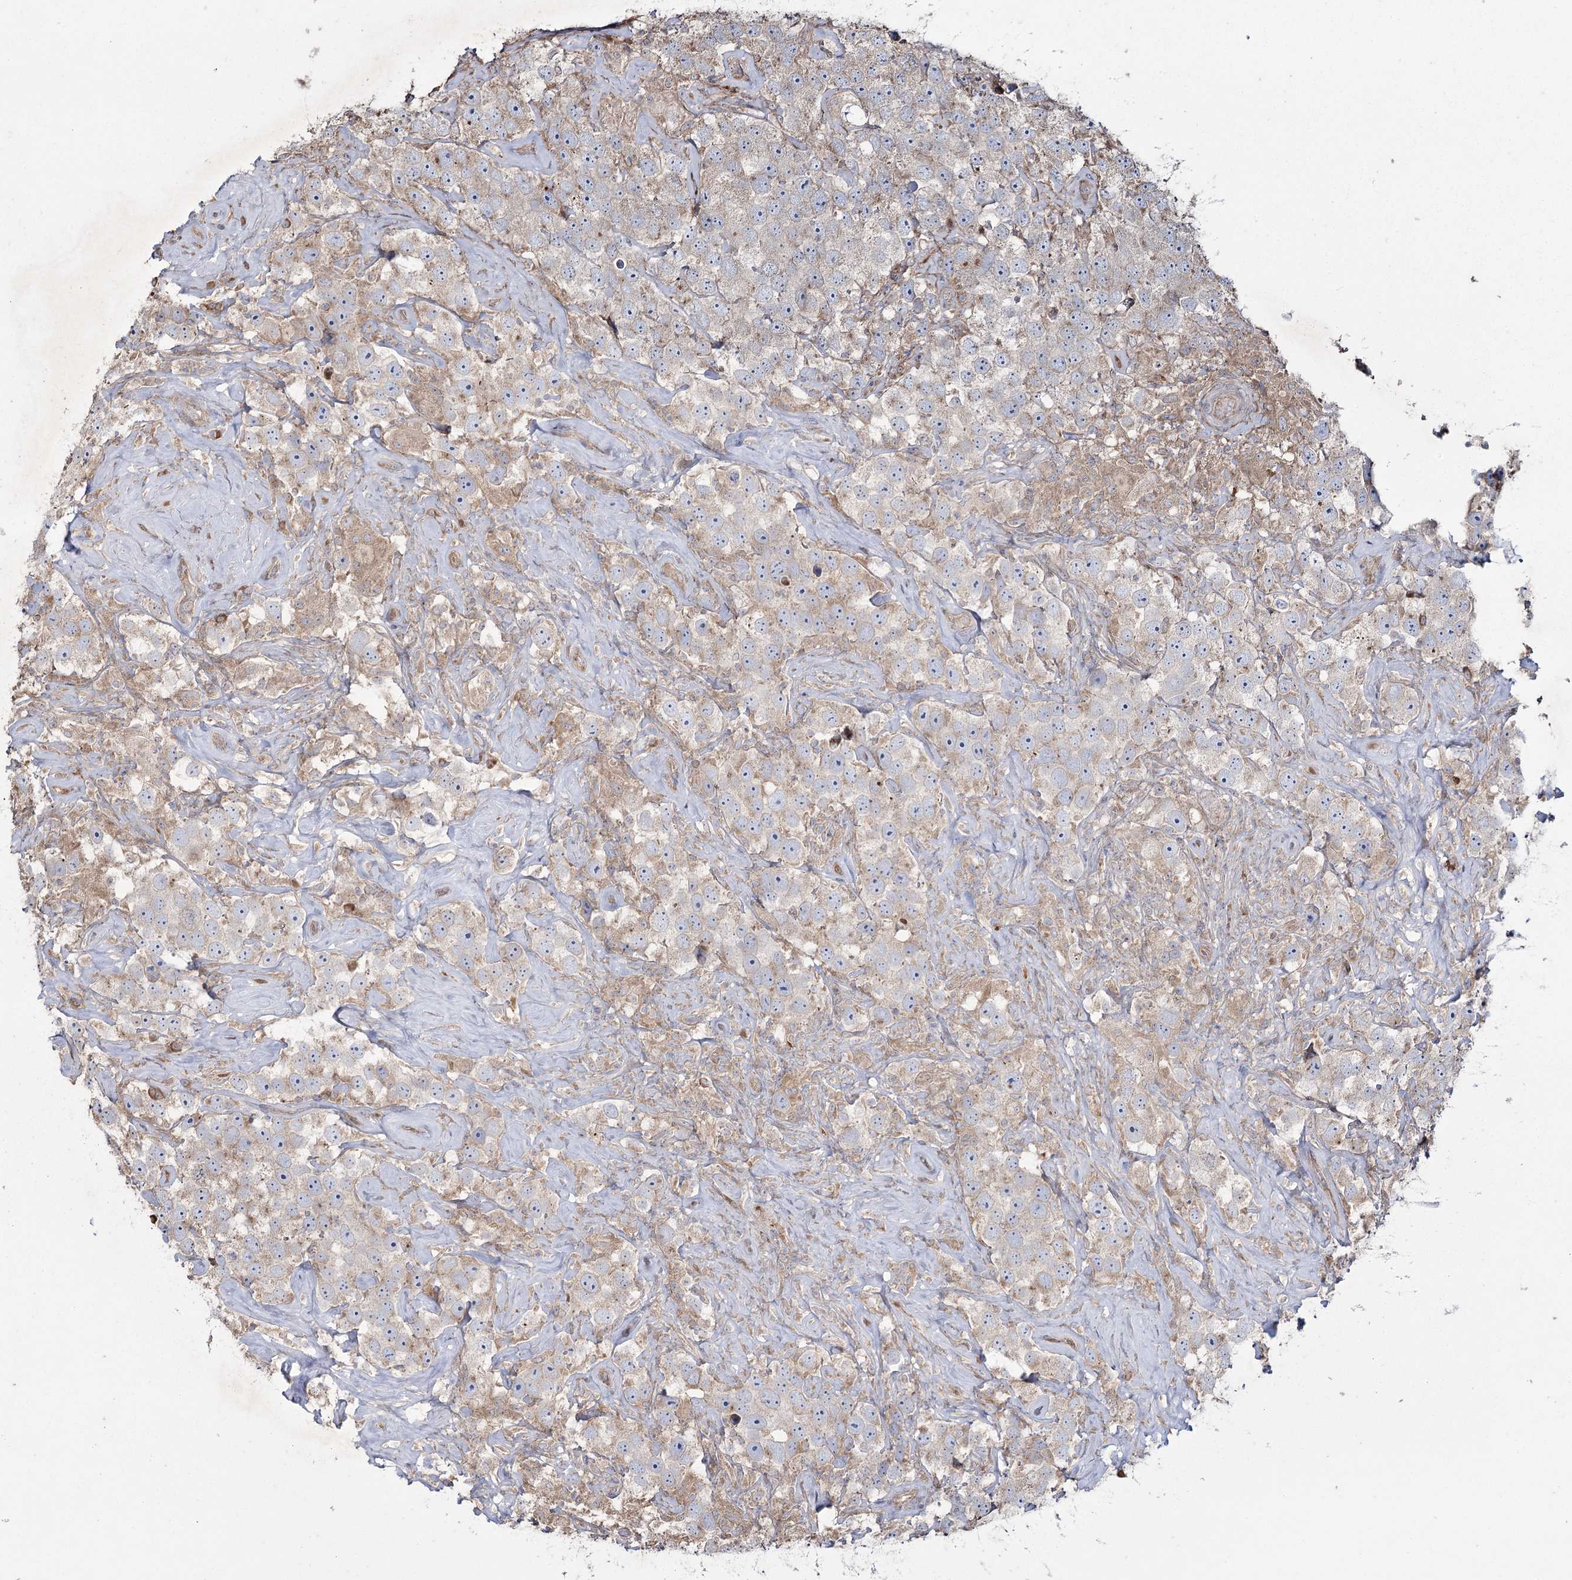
{"staining": {"intensity": "negative", "quantity": "none", "location": "none"}, "tissue": "testis cancer", "cell_type": "Tumor cells", "image_type": "cancer", "snomed": [{"axis": "morphology", "description": "Seminoma, NOS"}, {"axis": "topography", "description": "Testis"}], "caption": "There is no significant staining in tumor cells of testis seminoma.", "gene": "SH3TC1", "patient": {"sex": "male", "age": 49}}